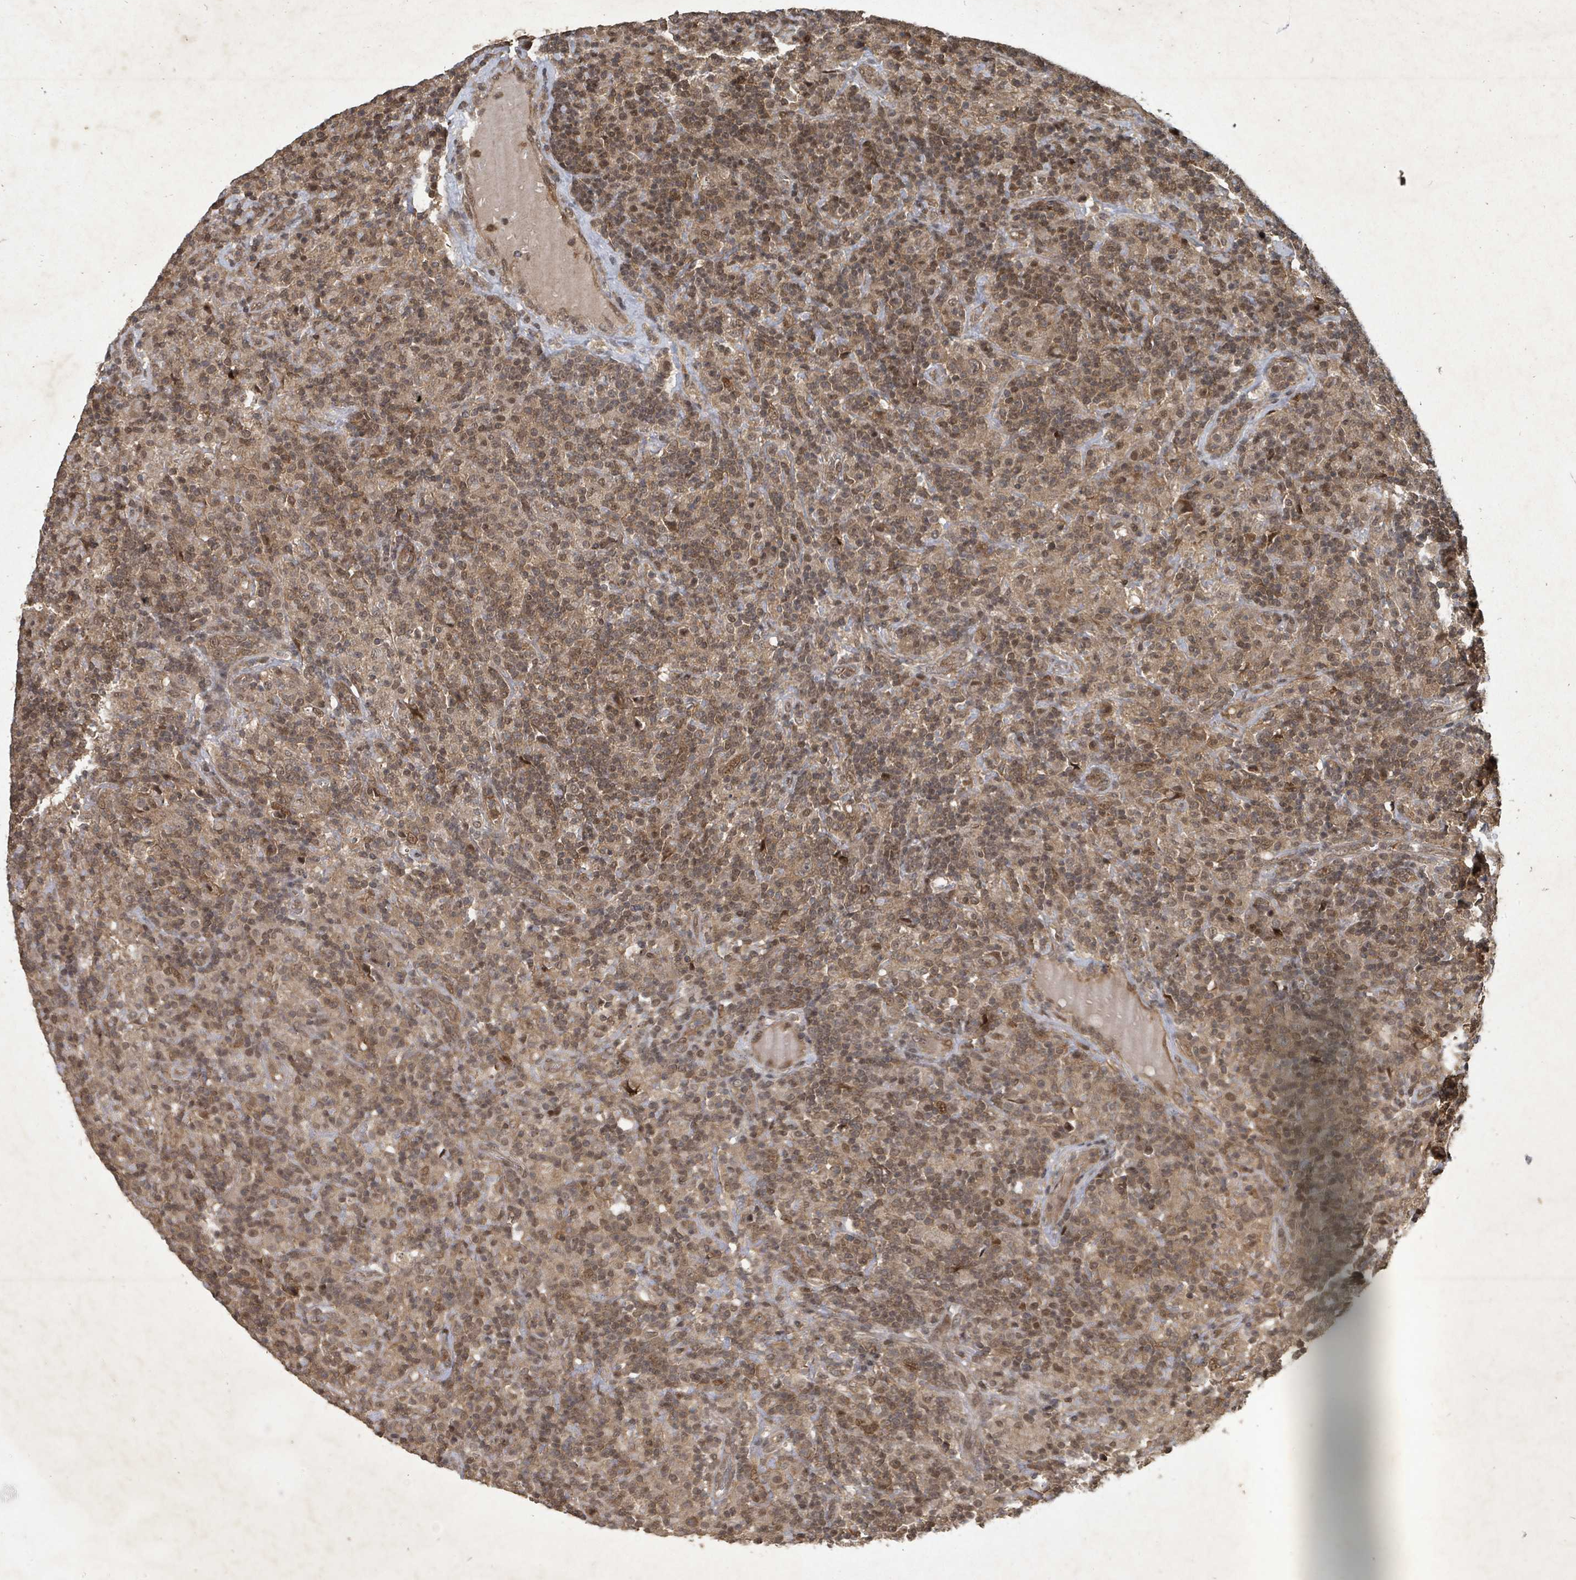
{"staining": {"intensity": "moderate", "quantity": ">75%", "location": "cytoplasmic/membranous"}, "tissue": "lymphoma", "cell_type": "Tumor cells", "image_type": "cancer", "snomed": [{"axis": "morphology", "description": "Hodgkin's disease, NOS"}, {"axis": "topography", "description": "Lymph node"}], "caption": "Brown immunohistochemical staining in human lymphoma exhibits moderate cytoplasmic/membranous staining in approximately >75% of tumor cells.", "gene": "KDM4E", "patient": {"sex": "male", "age": 70}}